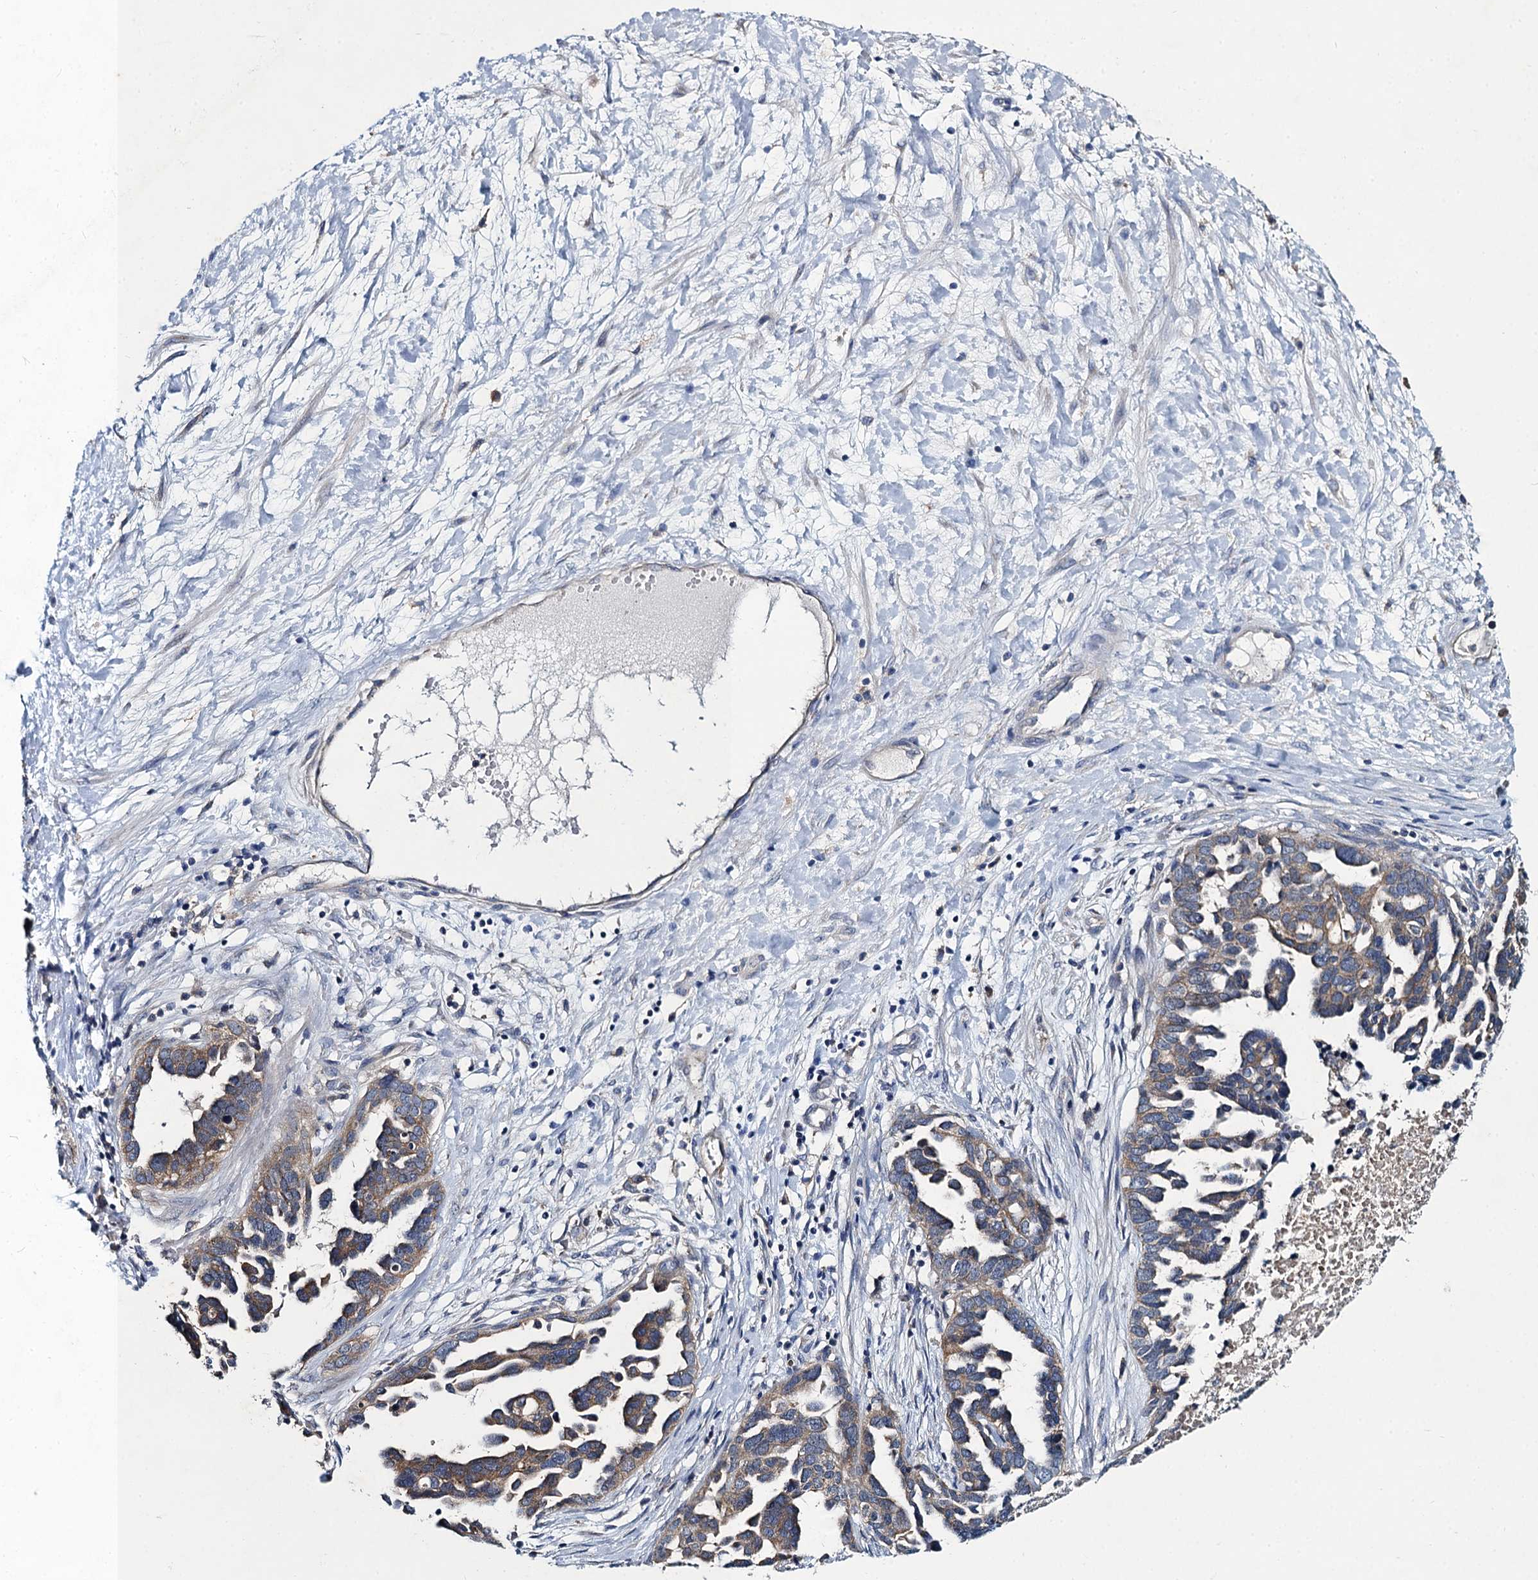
{"staining": {"intensity": "moderate", "quantity": ">75%", "location": "cytoplasmic/membranous"}, "tissue": "ovarian cancer", "cell_type": "Tumor cells", "image_type": "cancer", "snomed": [{"axis": "morphology", "description": "Cystadenocarcinoma, serous, NOS"}, {"axis": "topography", "description": "Ovary"}], "caption": "A high-resolution micrograph shows immunohistochemistry staining of ovarian serous cystadenocarcinoma, which demonstrates moderate cytoplasmic/membranous positivity in about >75% of tumor cells.", "gene": "SNAP29", "patient": {"sex": "female", "age": 54}}